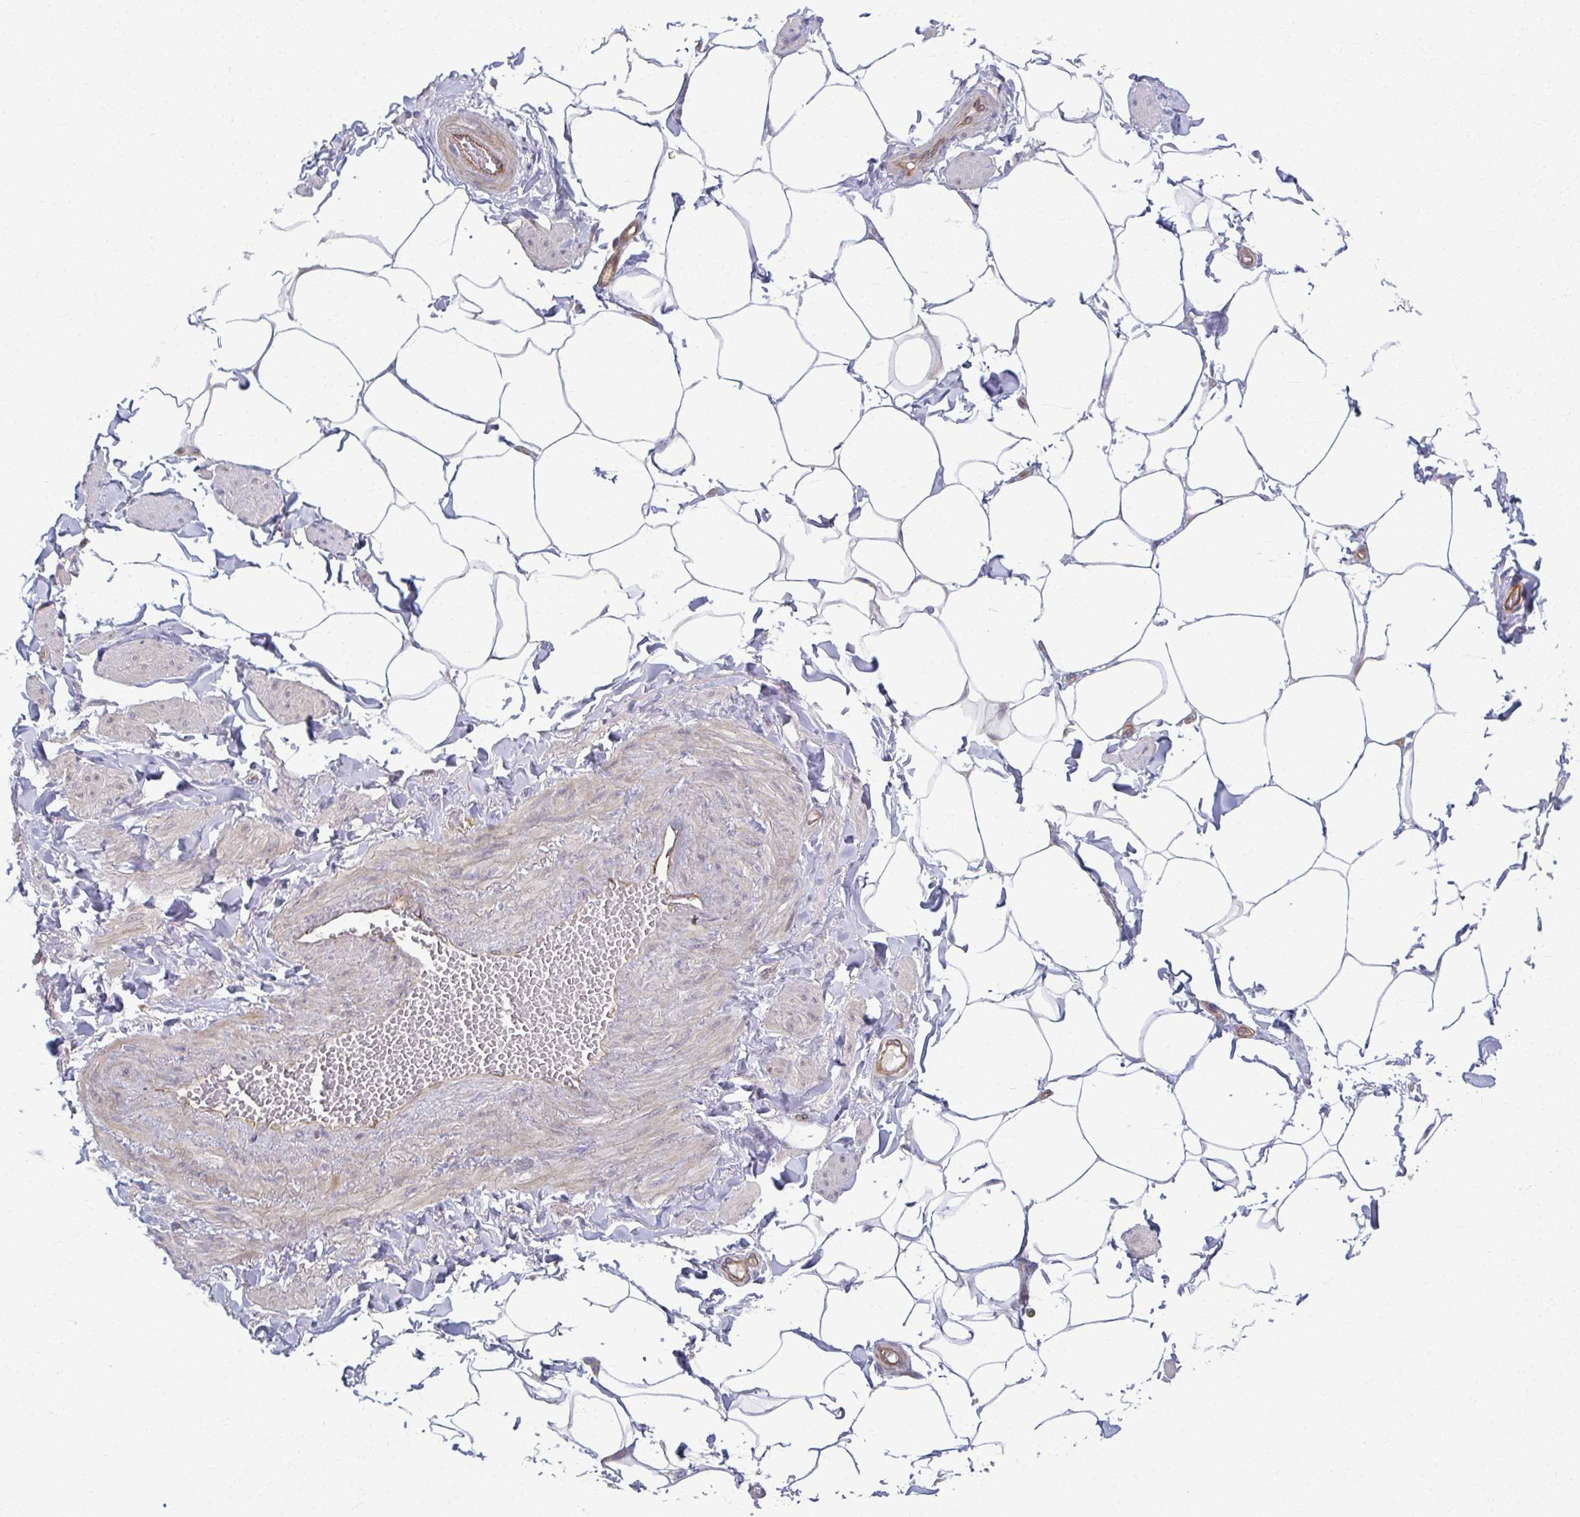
{"staining": {"intensity": "negative", "quantity": "none", "location": "none"}, "tissue": "adipose tissue", "cell_type": "Adipocytes", "image_type": "normal", "snomed": [{"axis": "morphology", "description": "Normal tissue, NOS"}, {"axis": "topography", "description": "Epididymis"}, {"axis": "topography", "description": "Peripheral nerve tissue"}], "caption": "Immunohistochemistry photomicrograph of benign human adipose tissue stained for a protein (brown), which displays no positivity in adipocytes.", "gene": "EID2B", "patient": {"sex": "male", "age": 32}}